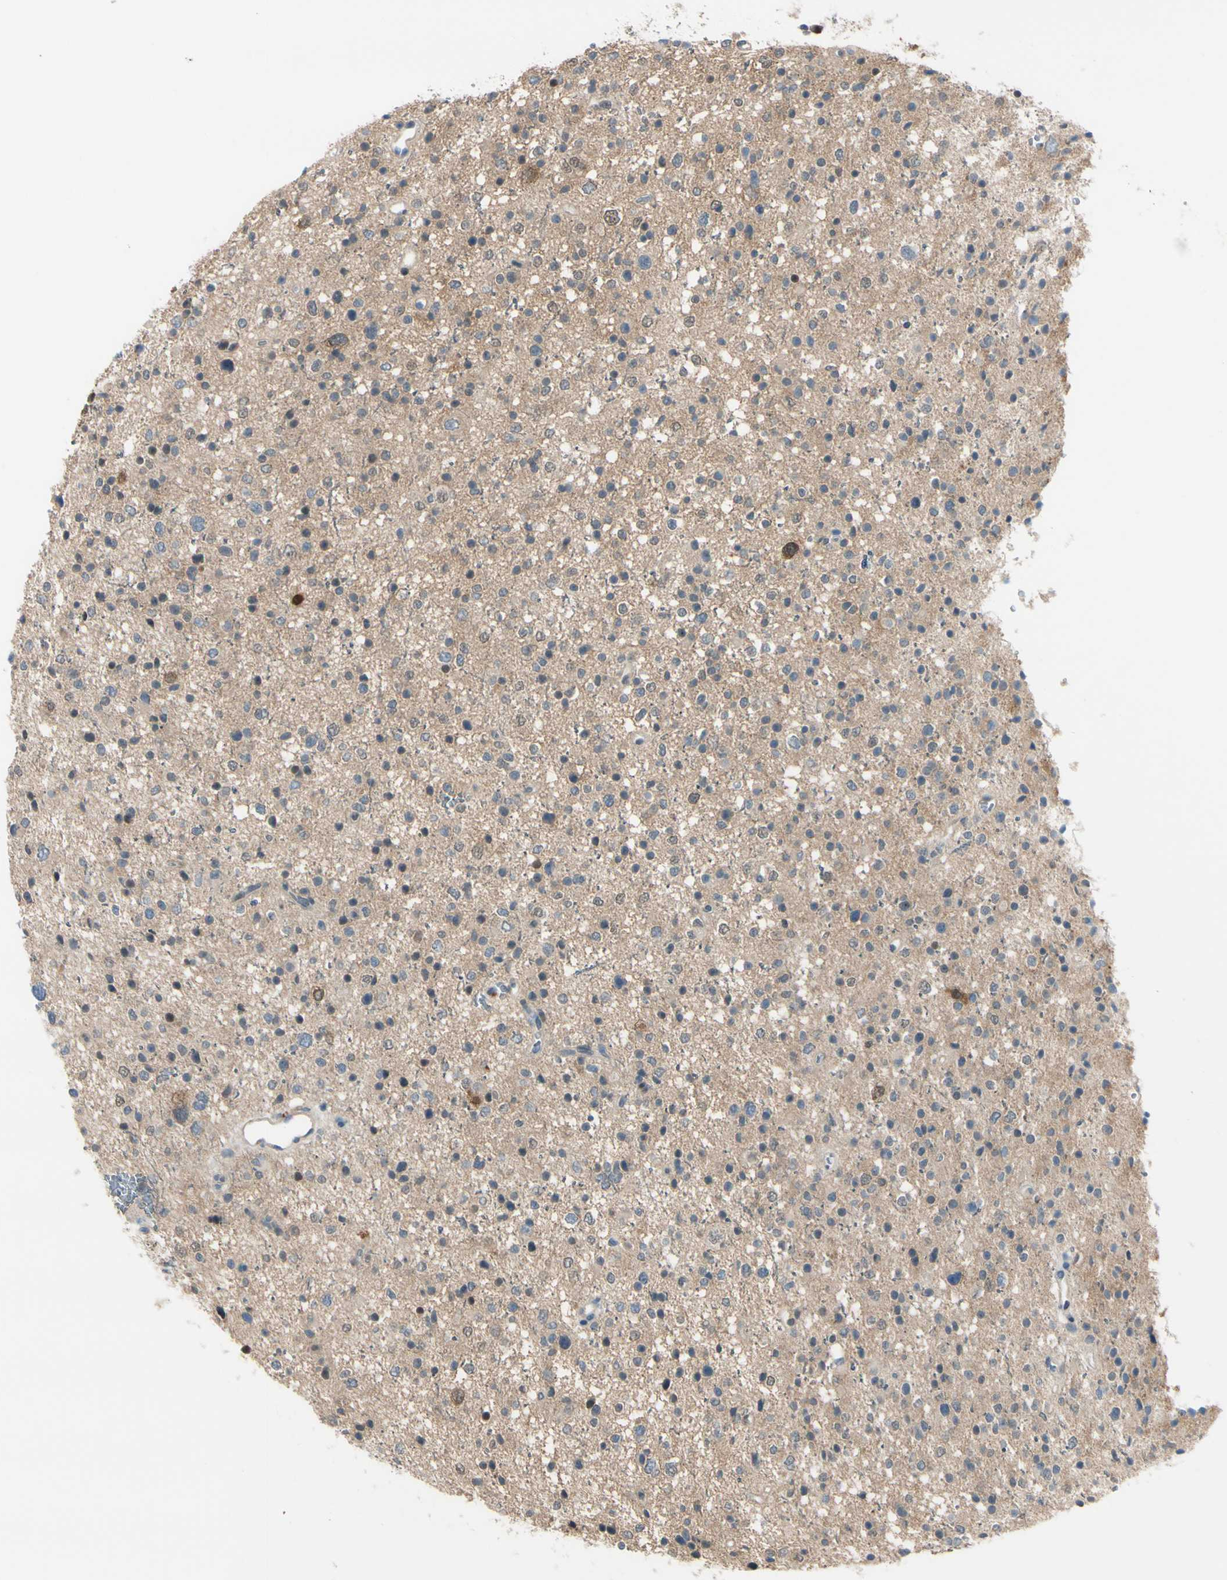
{"staining": {"intensity": "negative", "quantity": "none", "location": "none"}, "tissue": "glioma", "cell_type": "Tumor cells", "image_type": "cancer", "snomed": [{"axis": "morphology", "description": "Glioma, malignant, Low grade"}, {"axis": "topography", "description": "Brain"}], "caption": "Immunohistochemistry of human glioma exhibits no expression in tumor cells.", "gene": "PTTG1", "patient": {"sex": "female", "age": 37}}